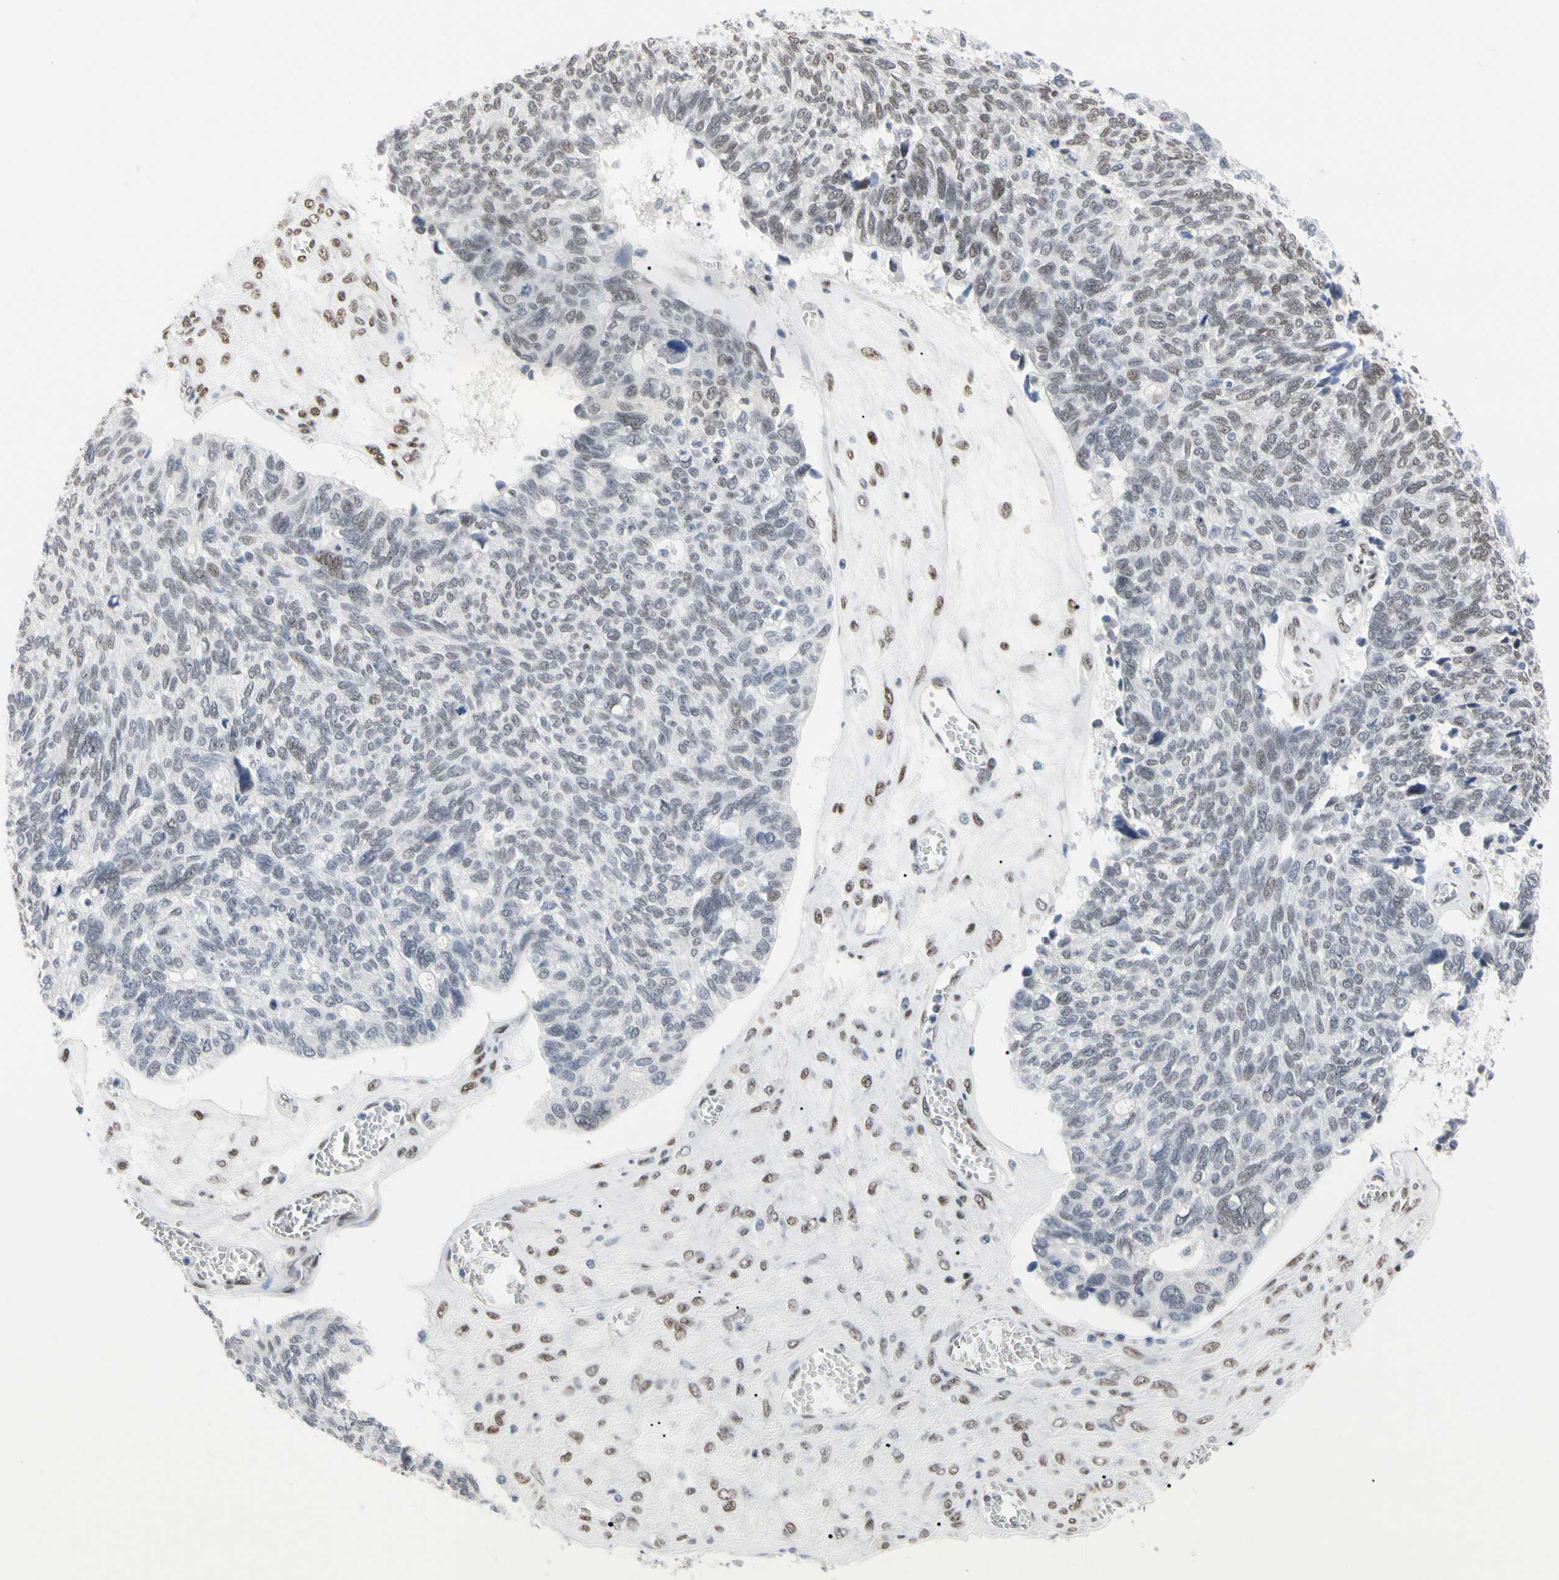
{"staining": {"intensity": "weak", "quantity": "<25%", "location": "nuclear"}, "tissue": "ovarian cancer", "cell_type": "Tumor cells", "image_type": "cancer", "snomed": [{"axis": "morphology", "description": "Cystadenocarcinoma, serous, NOS"}, {"axis": "topography", "description": "Ovary"}], "caption": "High magnification brightfield microscopy of ovarian serous cystadenocarcinoma stained with DAB (brown) and counterstained with hematoxylin (blue): tumor cells show no significant staining.", "gene": "FAM98B", "patient": {"sex": "female", "age": 79}}